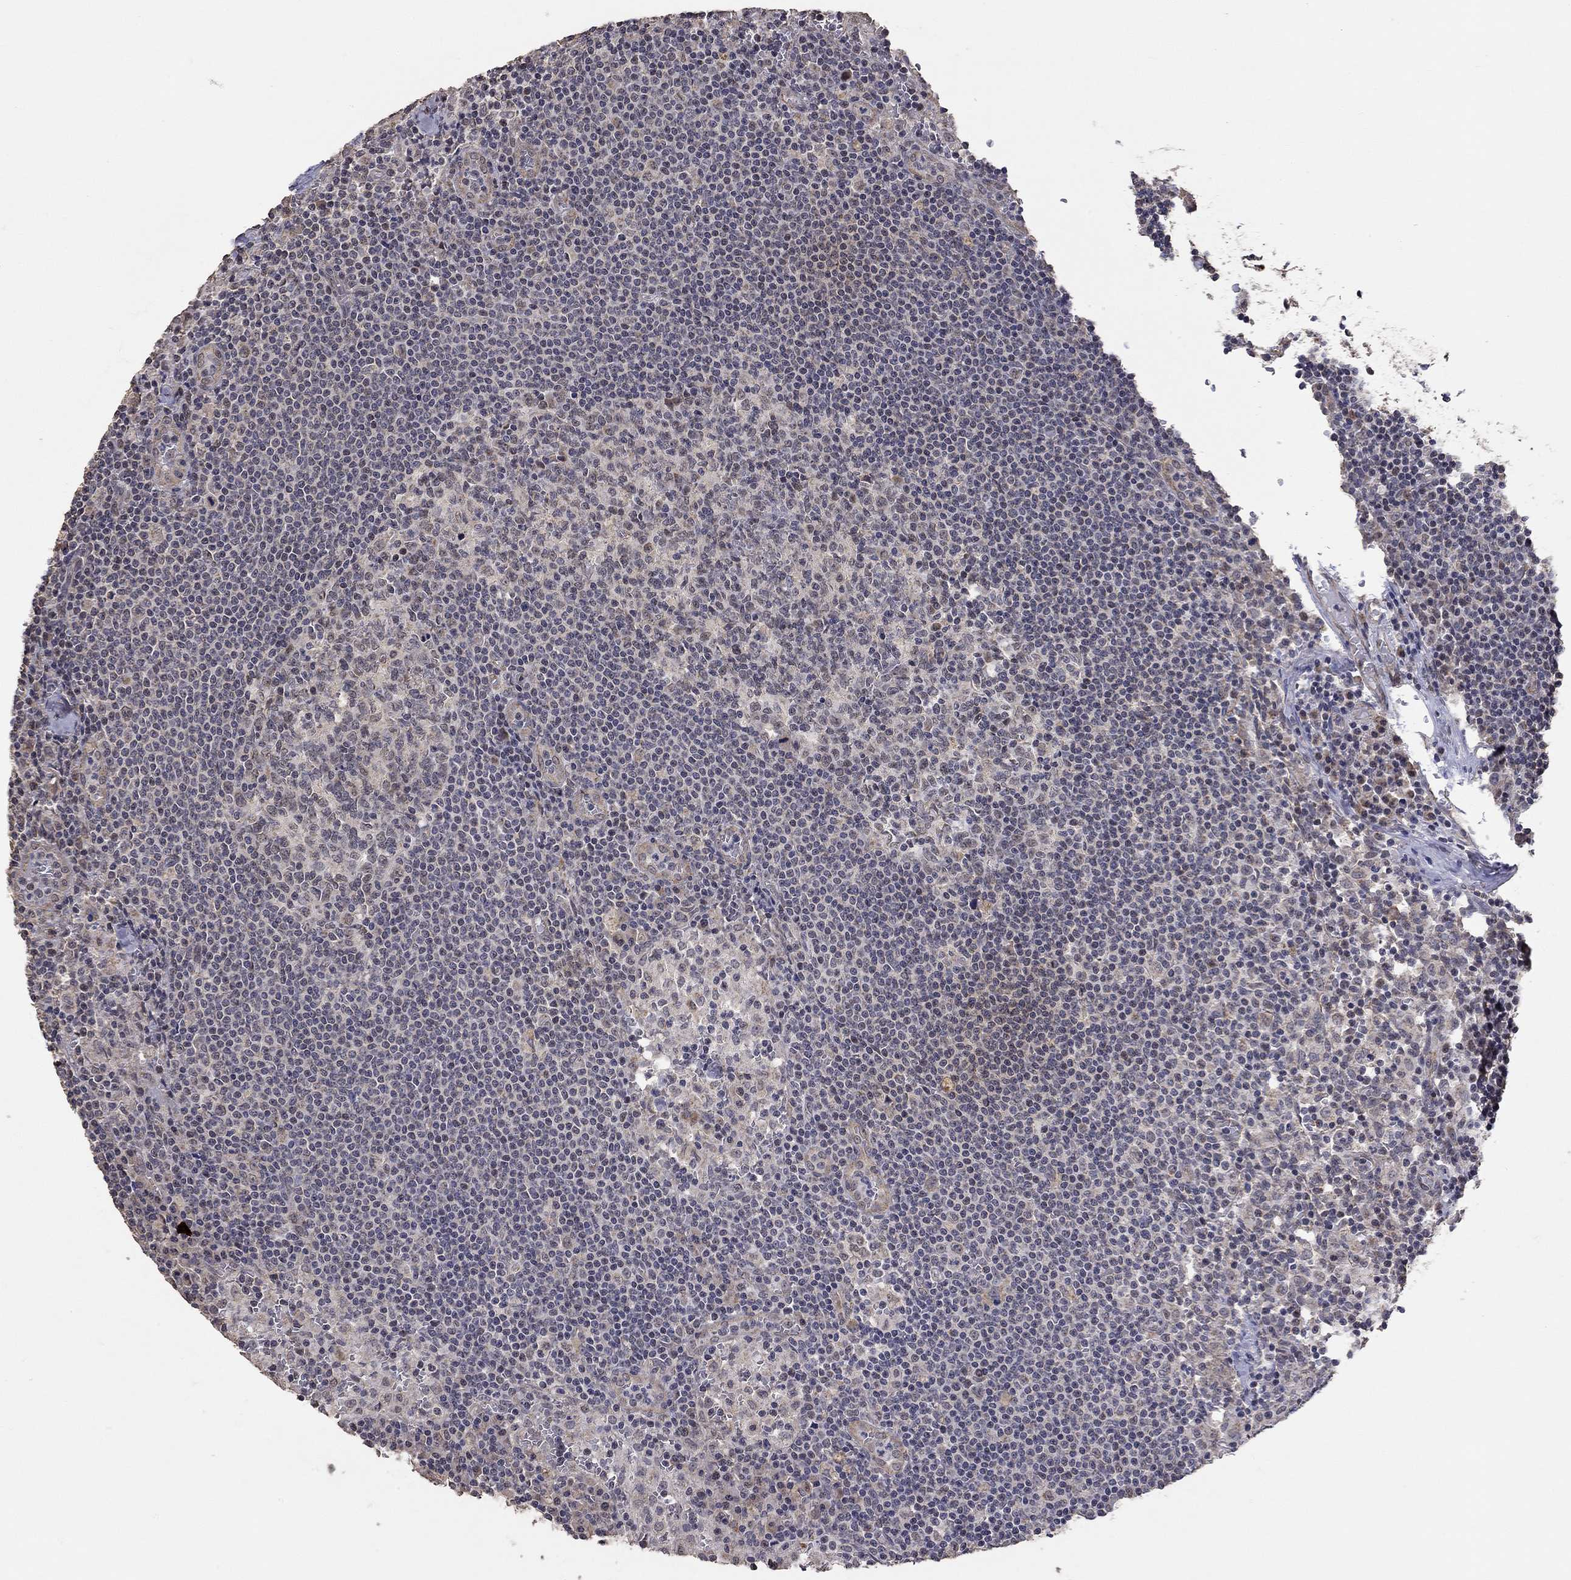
{"staining": {"intensity": "negative", "quantity": "none", "location": "none"}, "tissue": "lymph node", "cell_type": "Germinal center cells", "image_type": "normal", "snomed": [{"axis": "morphology", "description": "Normal tissue, NOS"}, {"axis": "topography", "description": "Lymph node"}], "caption": "A histopathology image of human lymph node is negative for staining in germinal center cells. (Brightfield microscopy of DAB (3,3'-diaminobenzidine) IHC at high magnification).", "gene": "ANKRA2", "patient": {"sex": "male", "age": 62}}